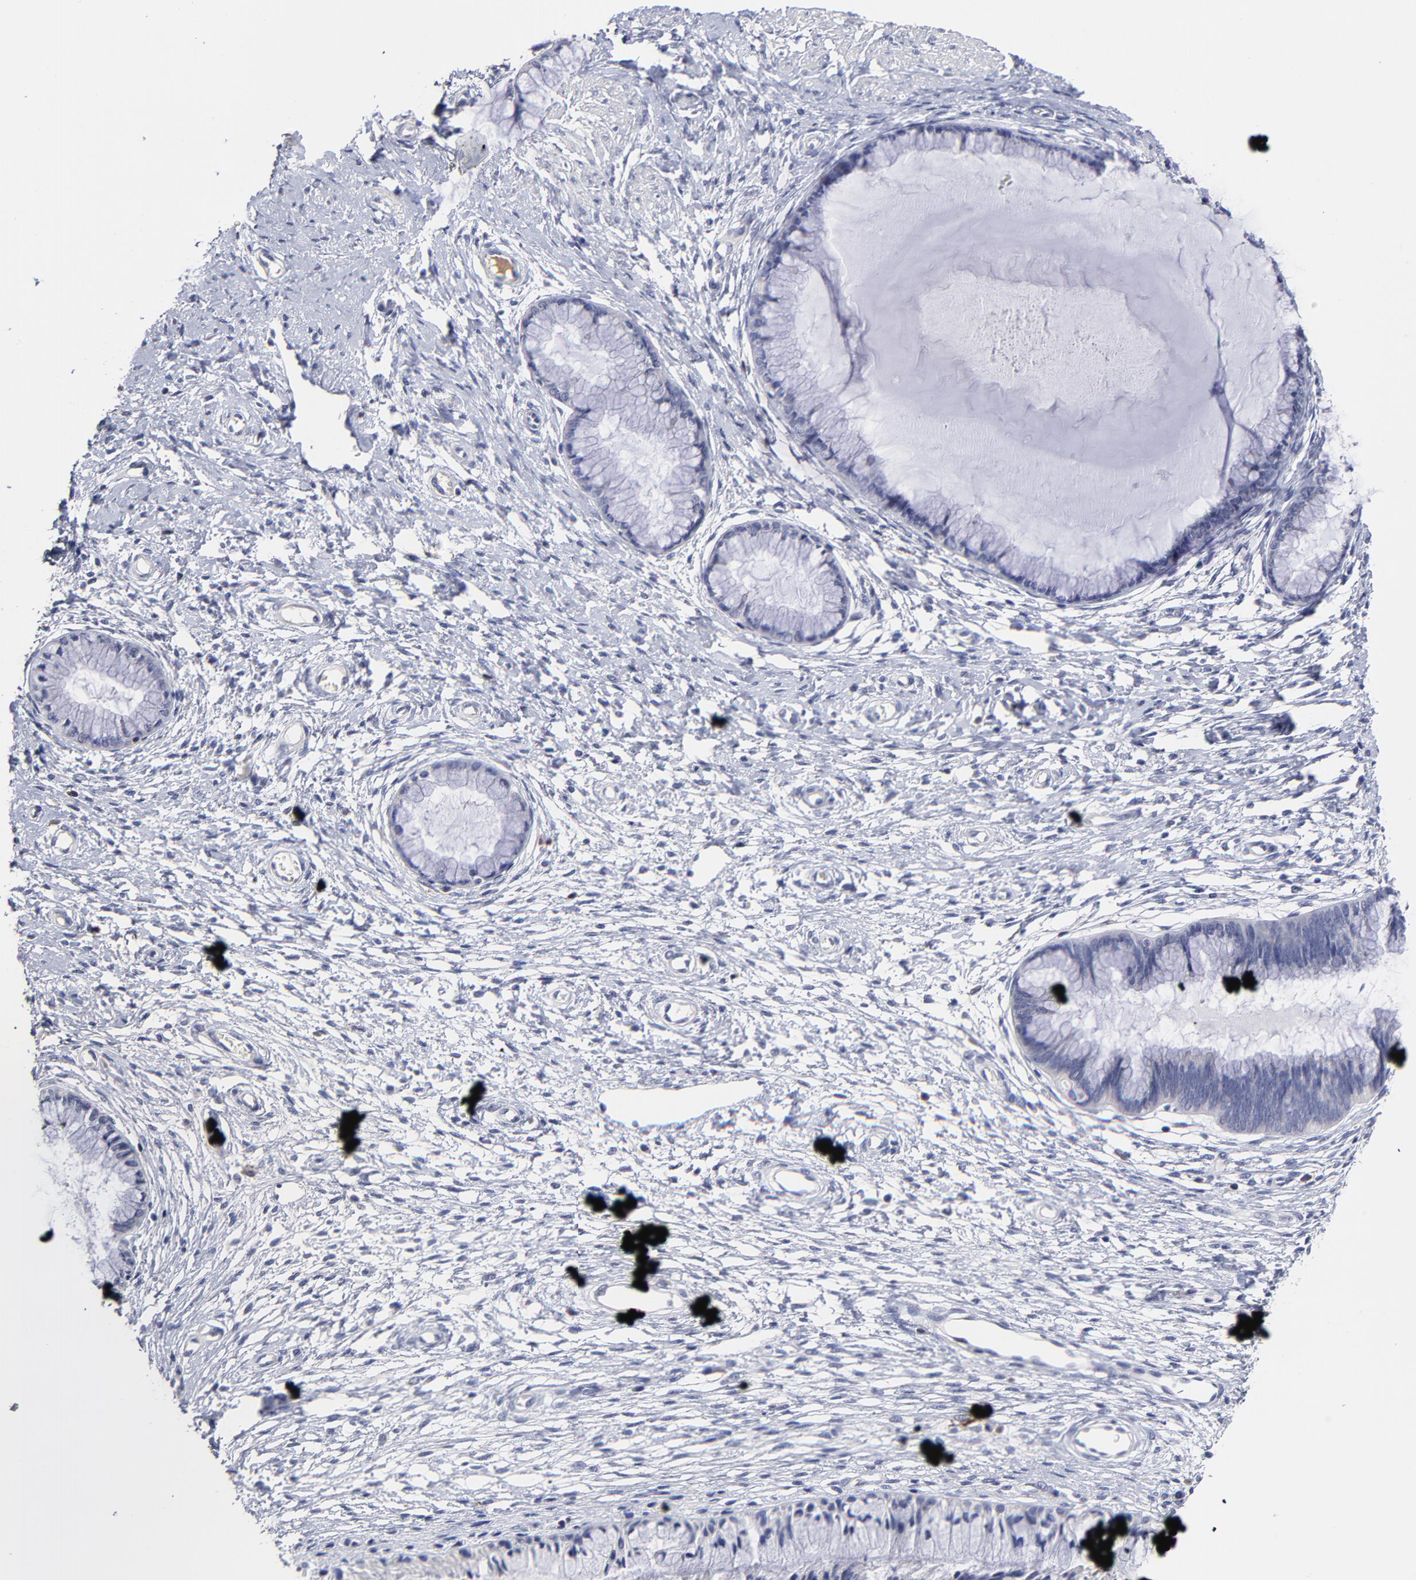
{"staining": {"intensity": "negative", "quantity": "none", "location": "none"}, "tissue": "cervix", "cell_type": "Glandular cells", "image_type": "normal", "snomed": [{"axis": "morphology", "description": "Normal tissue, NOS"}, {"axis": "topography", "description": "Cervix"}], "caption": "Immunohistochemistry of unremarkable cervix displays no staining in glandular cells.", "gene": "TRAT1", "patient": {"sex": "female", "age": 27}}